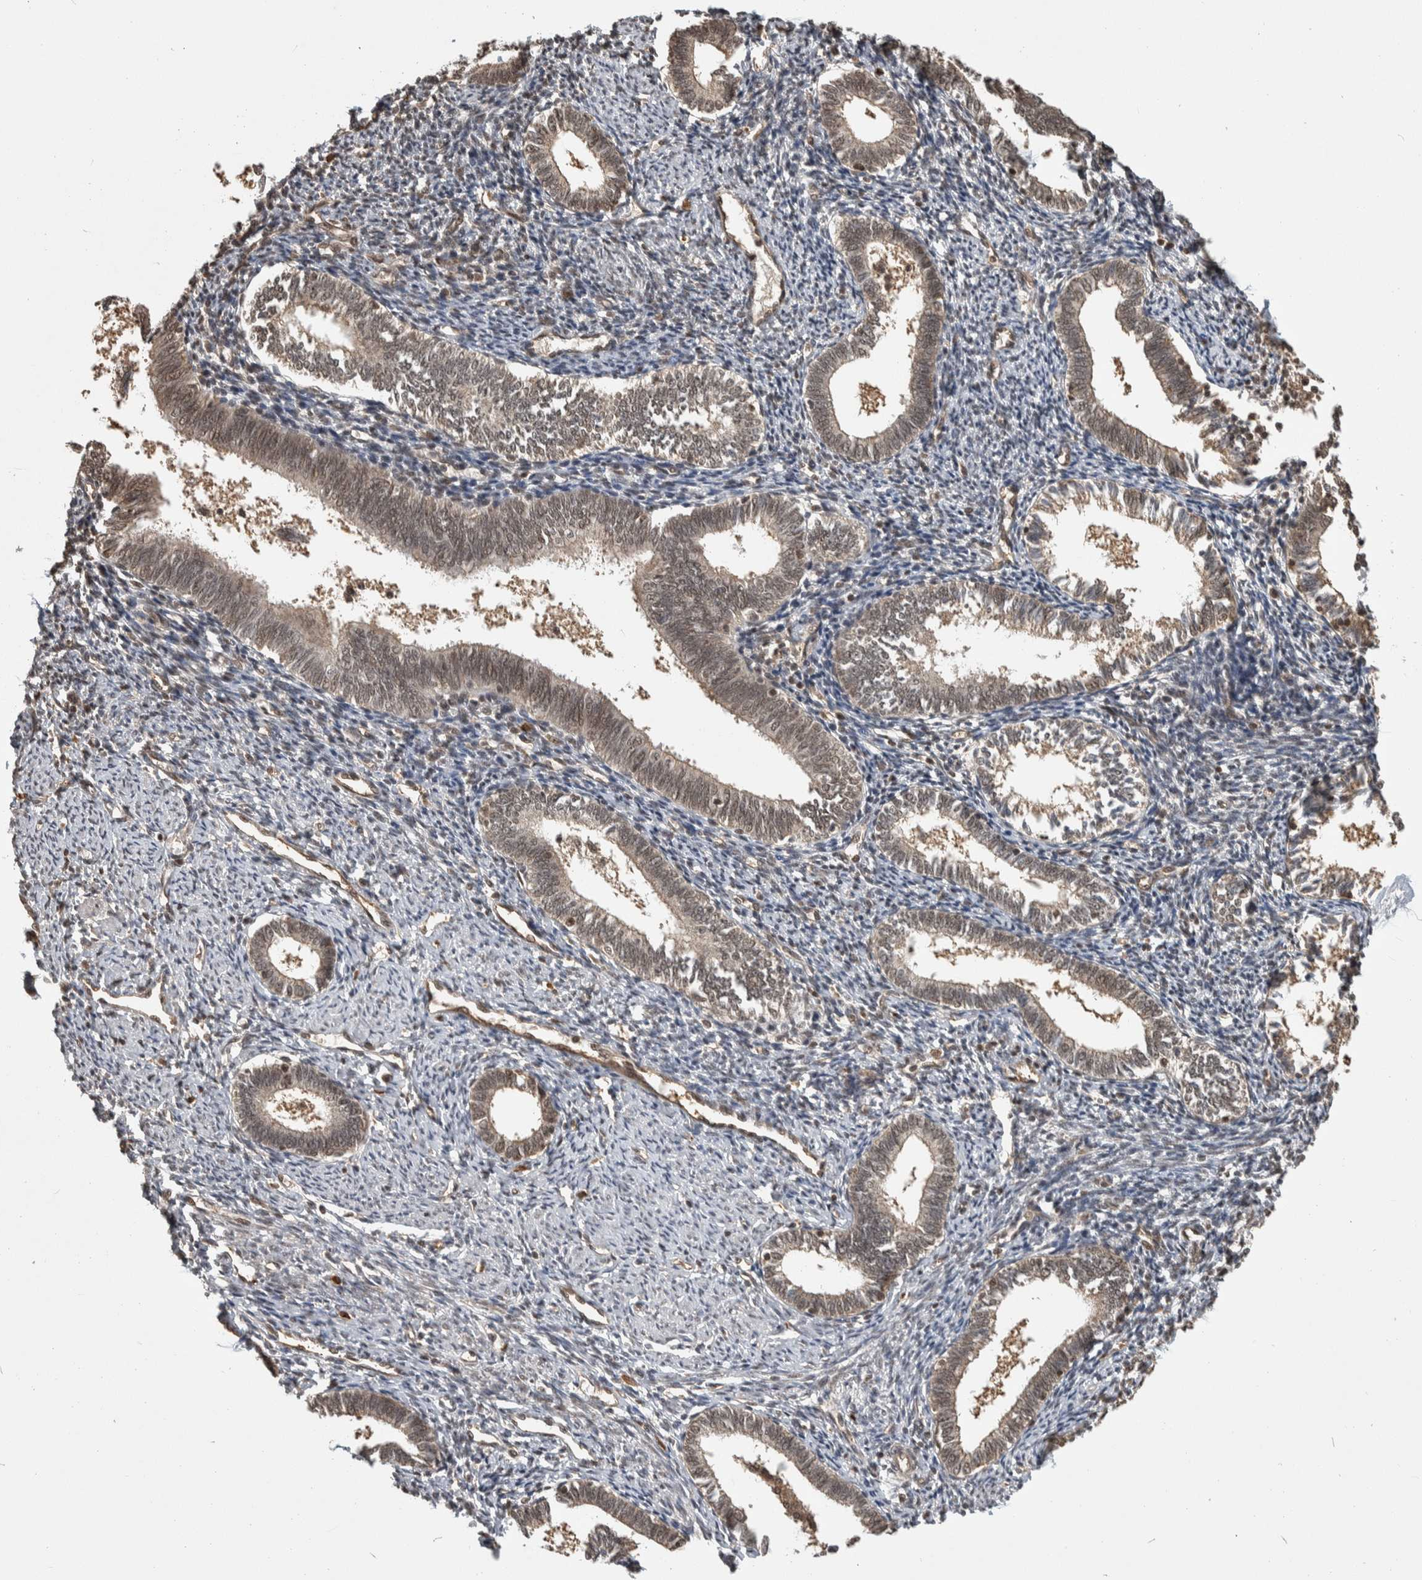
{"staining": {"intensity": "negative", "quantity": "none", "location": "none"}, "tissue": "endometrium", "cell_type": "Cells in endometrial stroma", "image_type": "normal", "snomed": [{"axis": "morphology", "description": "Normal tissue, NOS"}, {"axis": "topography", "description": "Endometrium"}], "caption": "This histopathology image is of benign endometrium stained with IHC to label a protein in brown with the nuclei are counter-stained blue. There is no positivity in cells in endometrial stroma.", "gene": "ZNF592", "patient": {"sex": "female", "age": 41}}